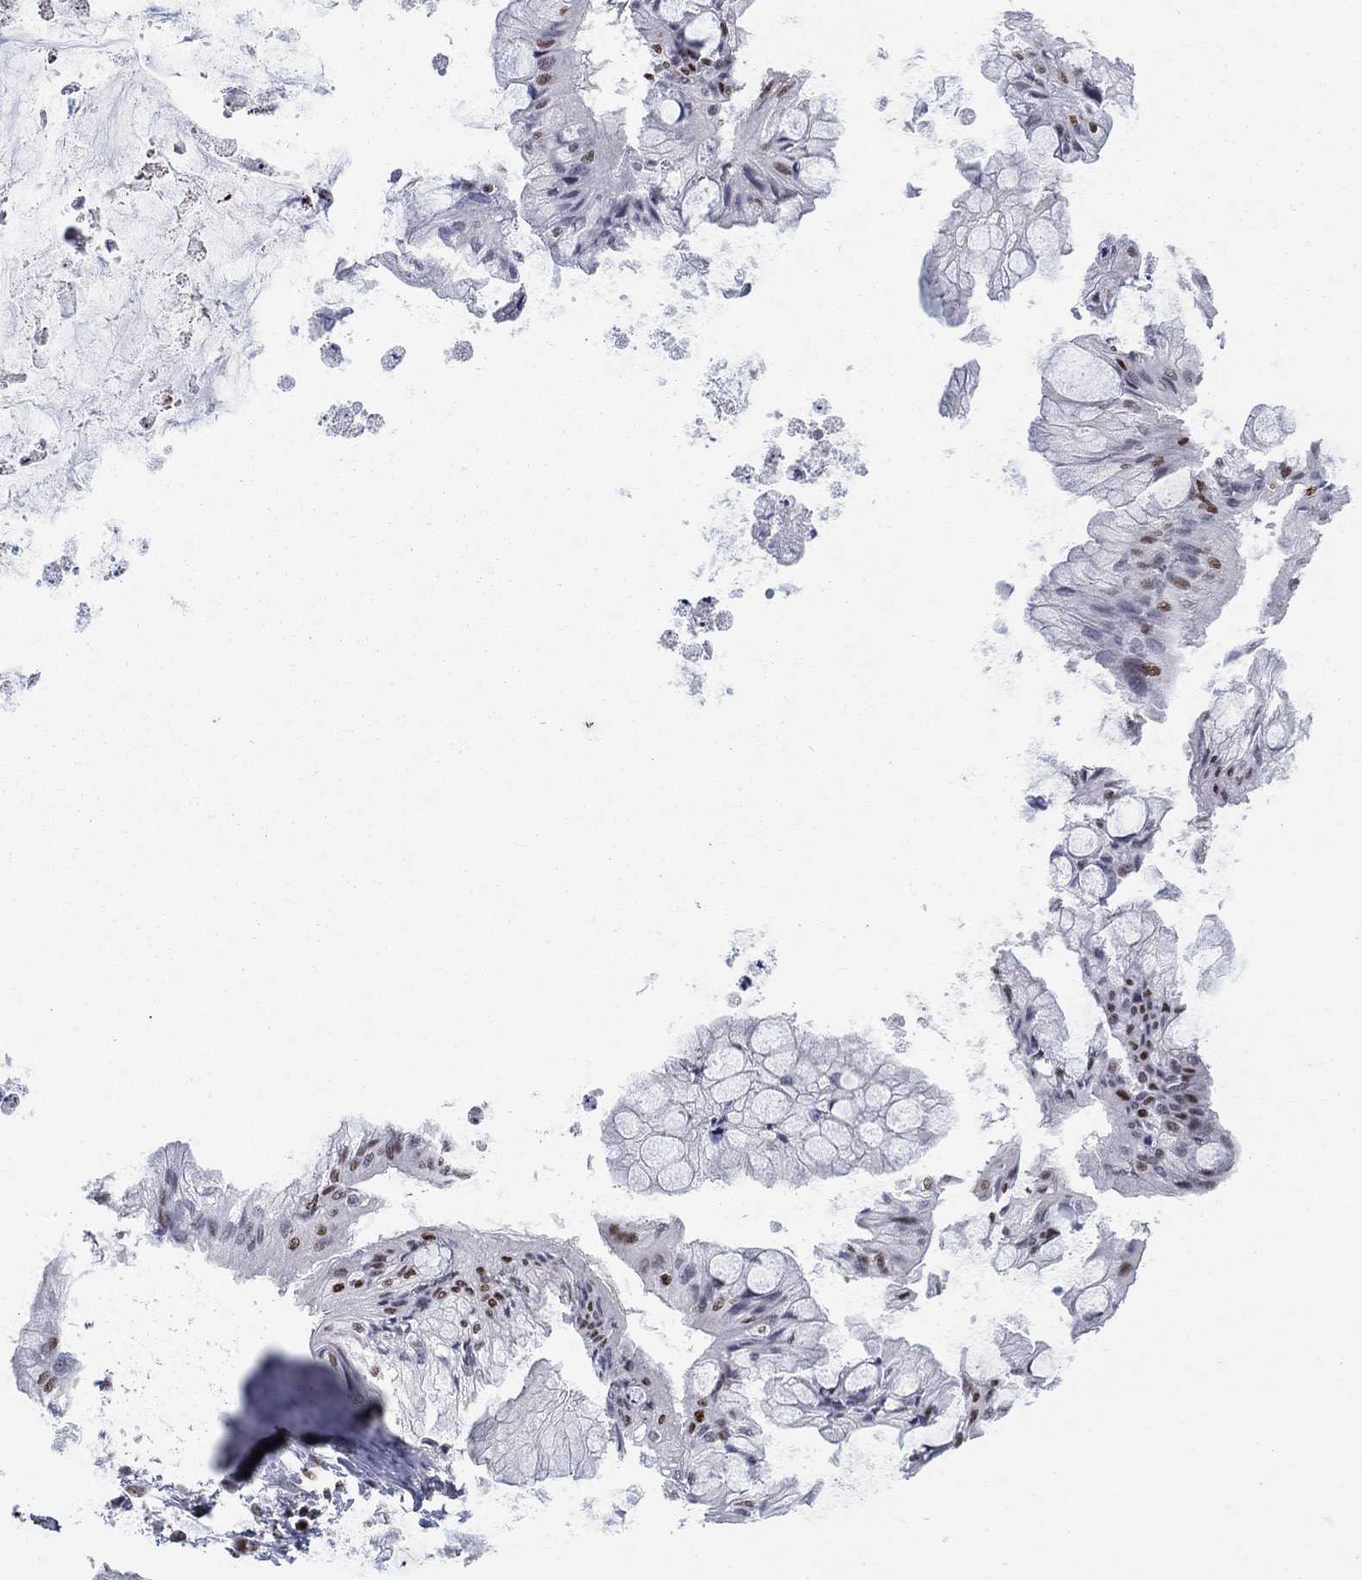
{"staining": {"intensity": "strong", "quantity": "25%-75%", "location": "nuclear"}, "tissue": "ovarian cancer", "cell_type": "Tumor cells", "image_type": "cancer", "snomed": [{"axis": "morphology", "description": "Cystadenocarcinoma, mucinous, NOS"}, {"axis": "topography", "description": "Ovary"}], "caption": "Tumor cells exhibit high levels of strong nuclear positivity in approximately 25%-75% of cells in human ovarian cancer (mucinous cystadenocarcinoma).", "gene": "ZNHIT3", "patient": {"sex": "female", "age": 57}}